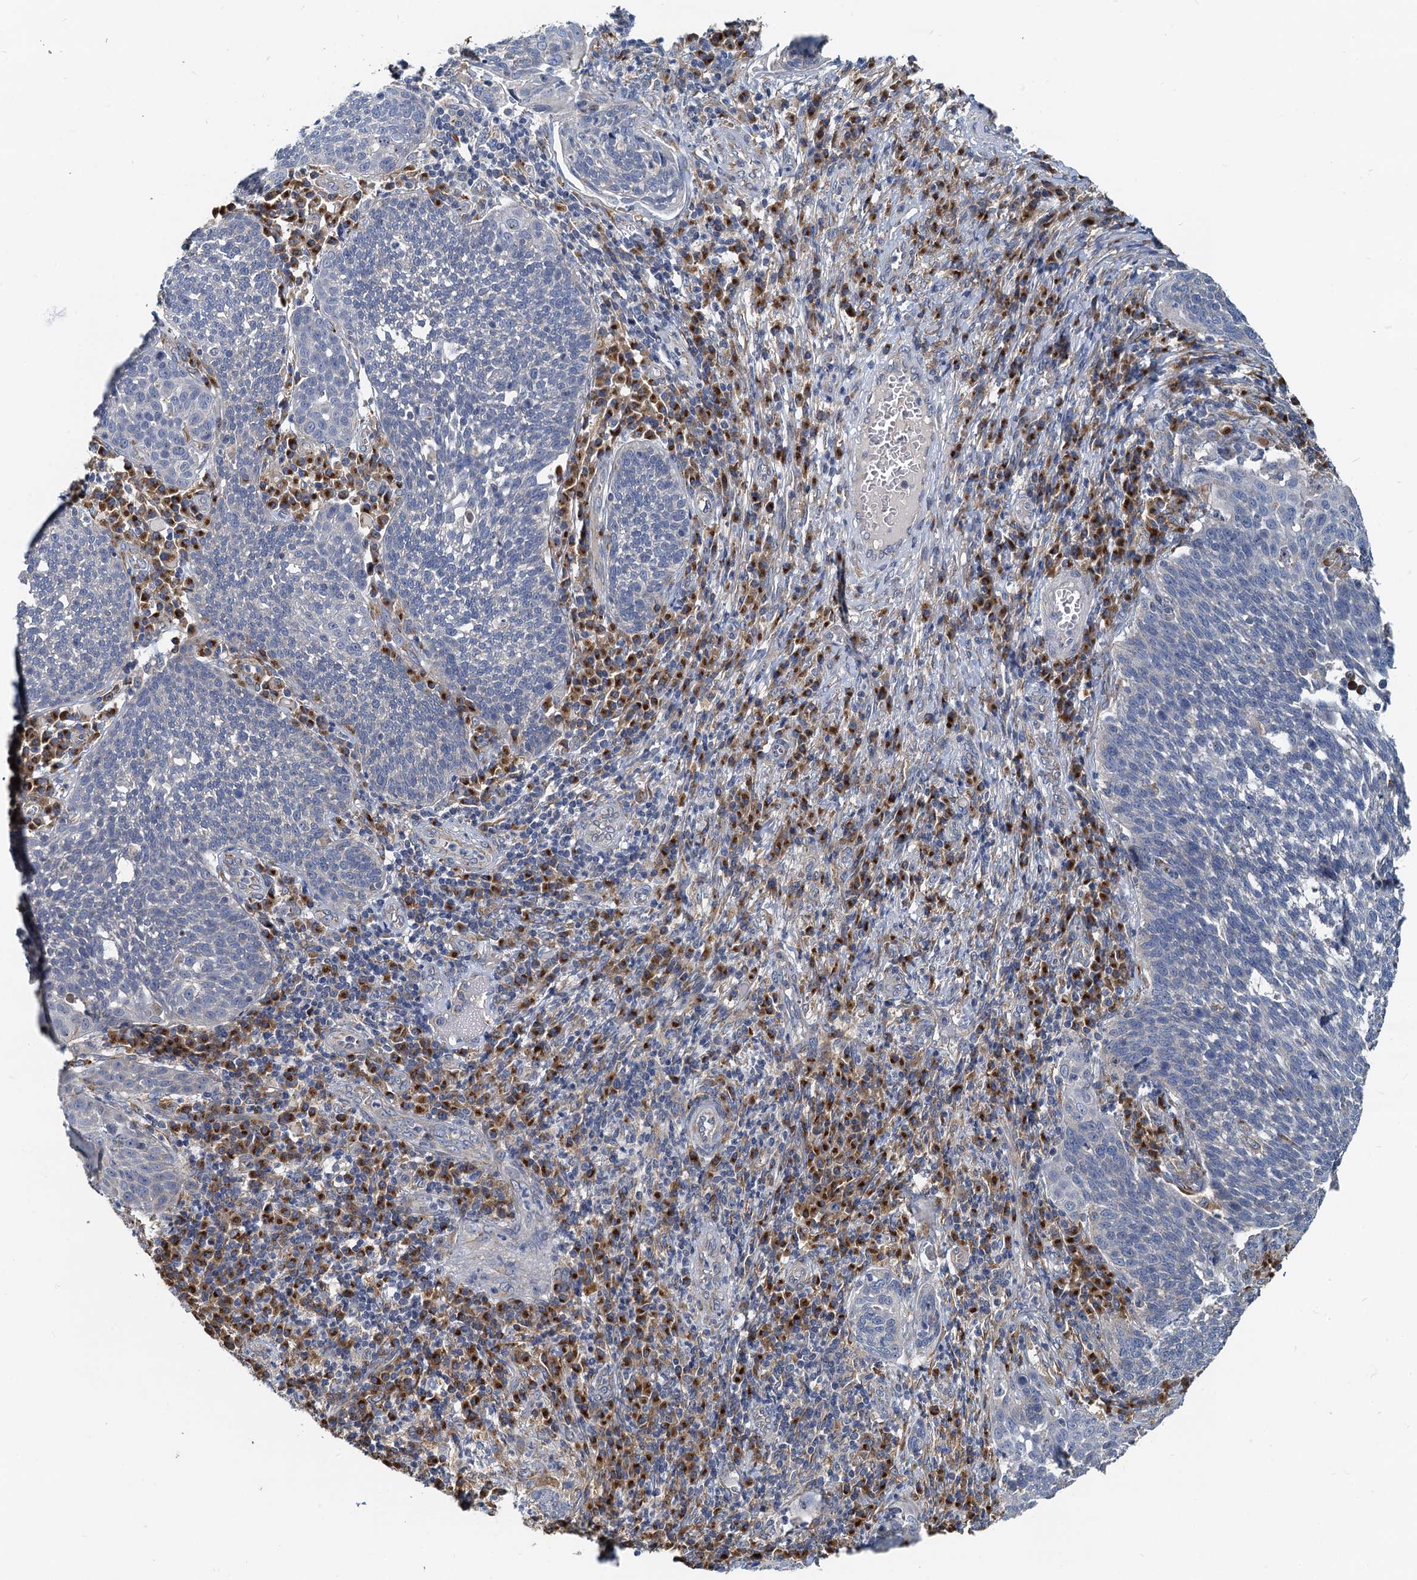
{"staining": {"intensity": "negative", "quantity": "none", "location": "none"}, "tissue": "cervical cancer", "cell_type": "Tumor cells", "image_type": "cancer", "snomed": [{"axis": "morphology", "description": "Squamous cell carcinoma, NOS"}, {"axis": "topography", "description": "Cervix"}], "caption": "The IHC photomicrograph has no significant positivity in tumor cells of cervical squamous cell carcinoma tissue.", "gene": "NKAPD1", "patient": {"sex": "female", "age": 34}}